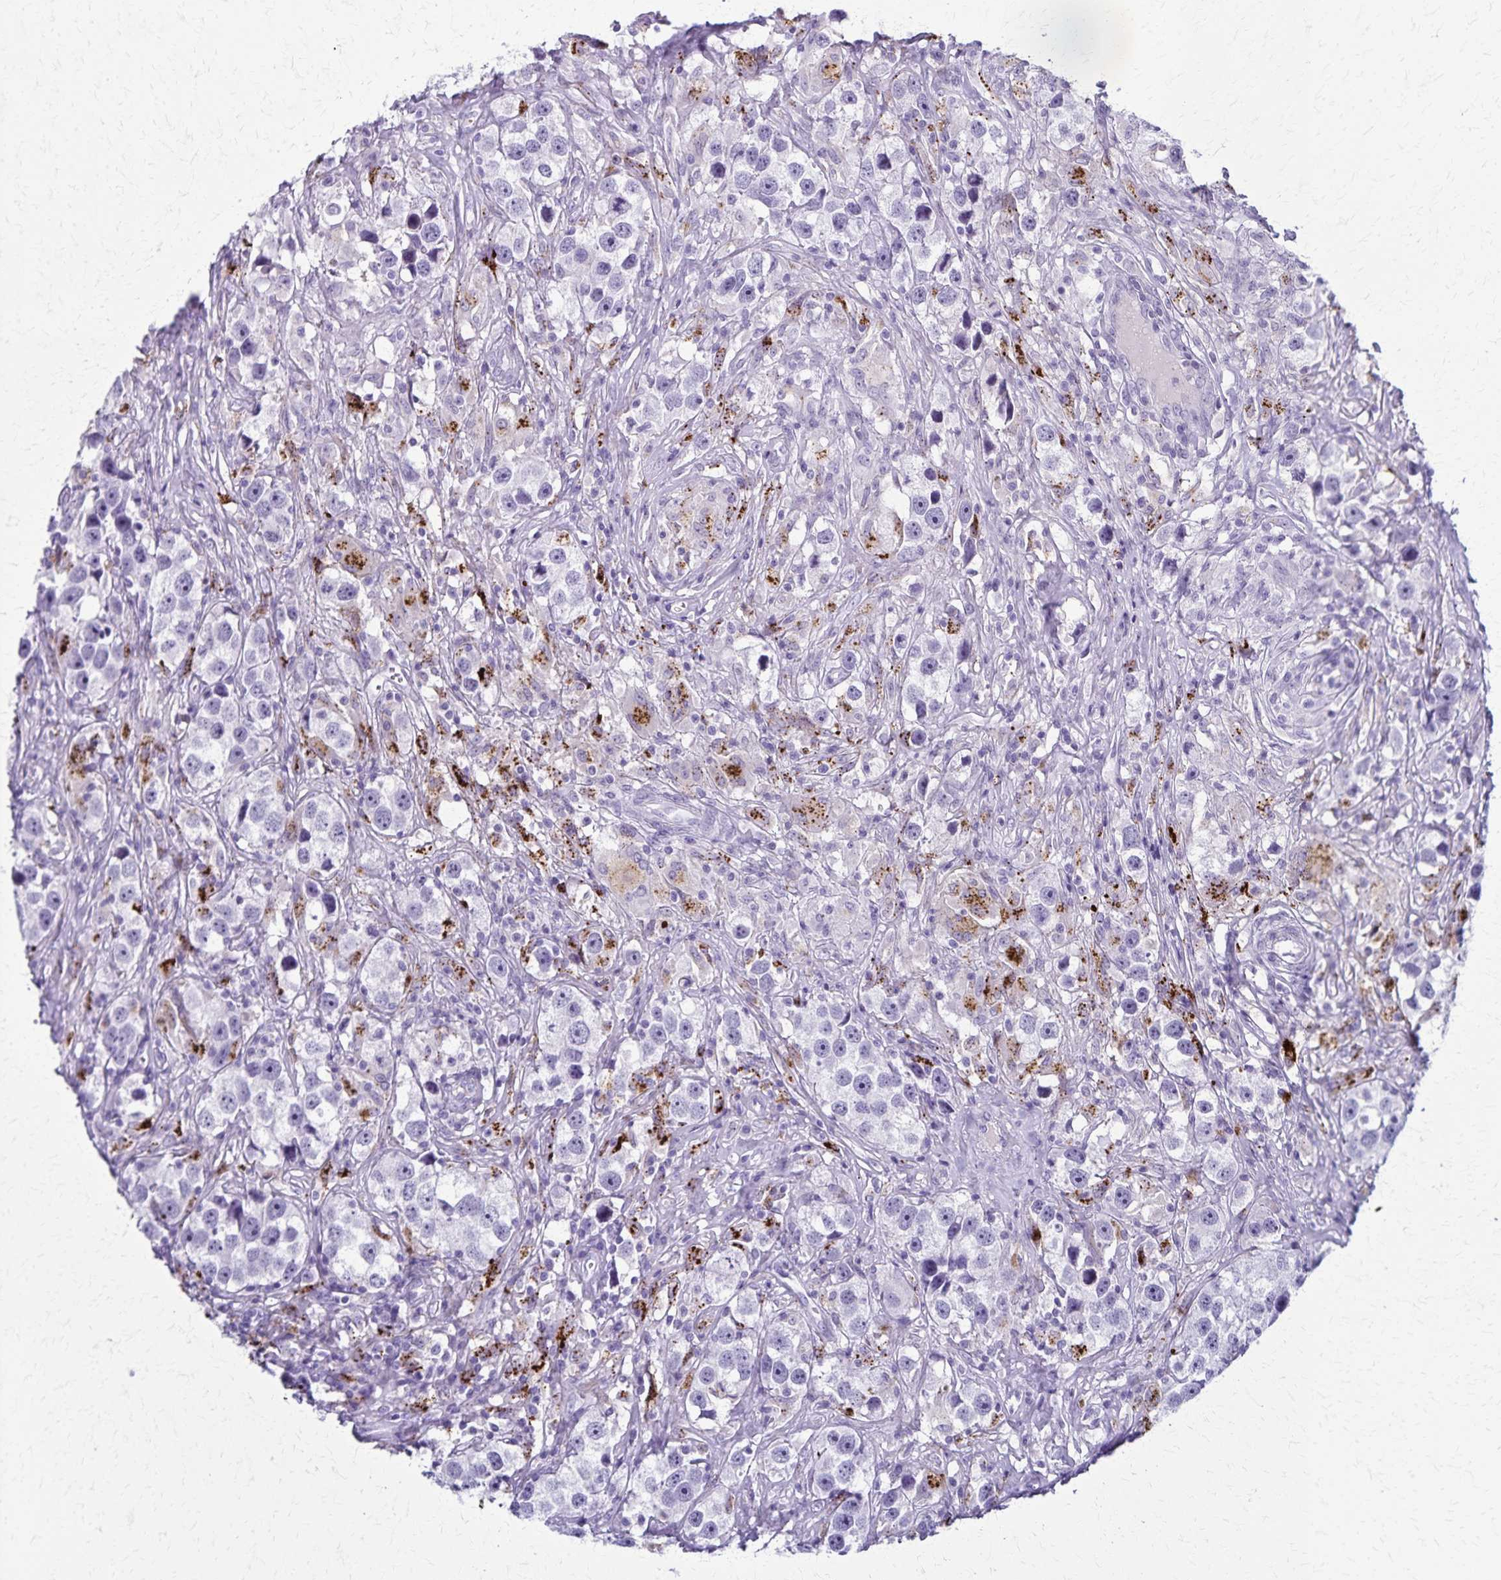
{"staining": {"intensity": "negative", "quantity": "none", "location": "none"}, "tissue": "testis cancer", "cell_type": "Tumor cells", "image_type": "cancer", "snomed": [{"axis": "morphology", "description": "Seminoma, NOS"}, {"axis": "topography", "description": "Testis"}], "caption": "An image of testis cancer (seminoma) stained for a protein displays no brown staining in tumor cells. (Brightfield microscopy of DAB (3,3'-diaminobenzidine) immunohistochemistry (IHC) at high magnification).", "gene": "TMEM60", "patient": {"sex": "male", "age": 49}}